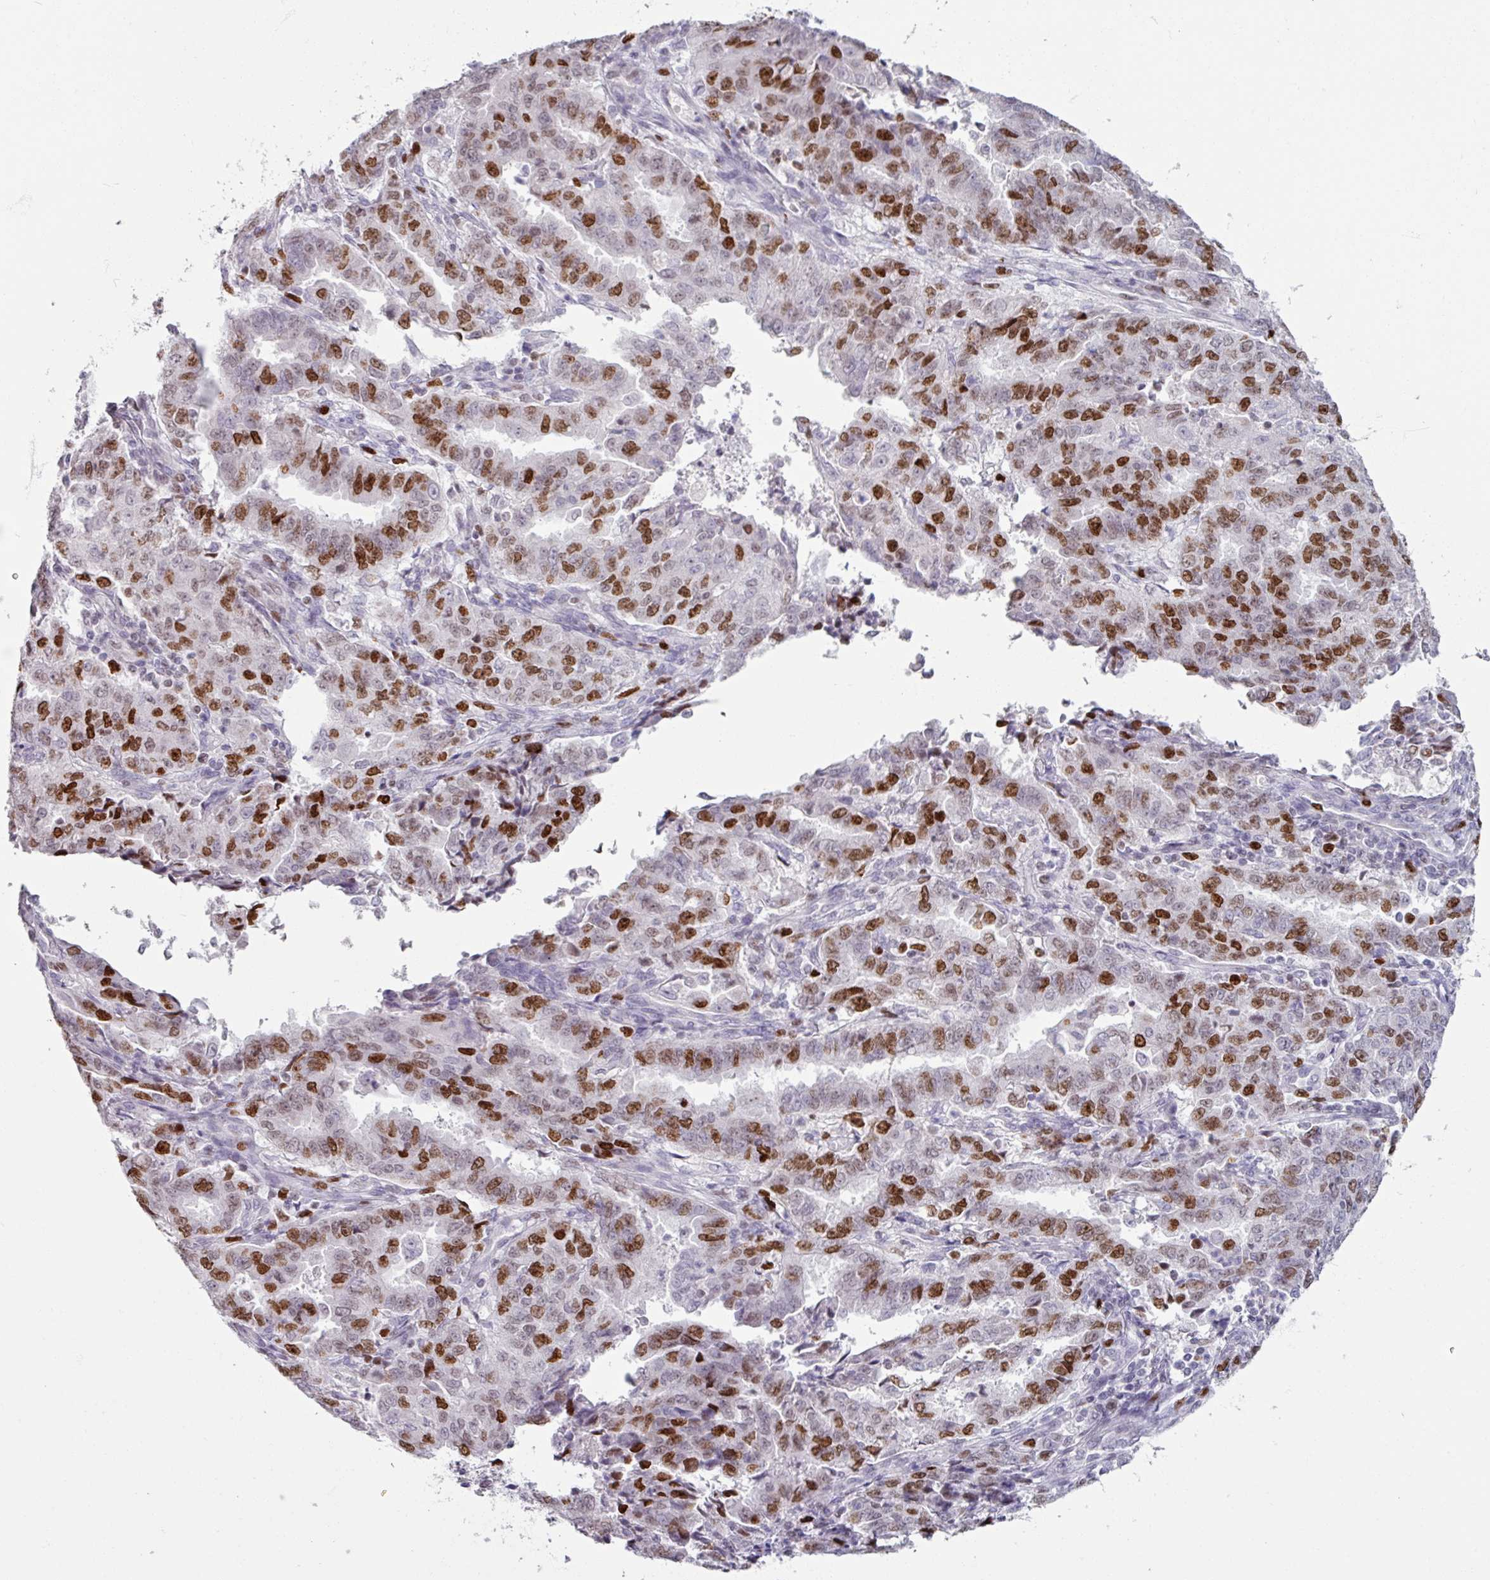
{"staining": {"intensity": "strong", "quantity": "25%-75%", "location": "nuclear"}, "tissue": "endometrial cancer", "cell_type": "Tumor cells", "image_type": "cancer", "snomed": [{"axis": "morphology", "description": "Adenocarcinoma, NOS"}, {"axis": "topography", "description": "Endometrium"}], "caption": "A brown stain shows strong nuclear staining of a protein in human endometrial cancer (adenocarcinoma) tumor cells.", "gene": "ATAD2", "patient": {"sex": "female", "age": 50}}